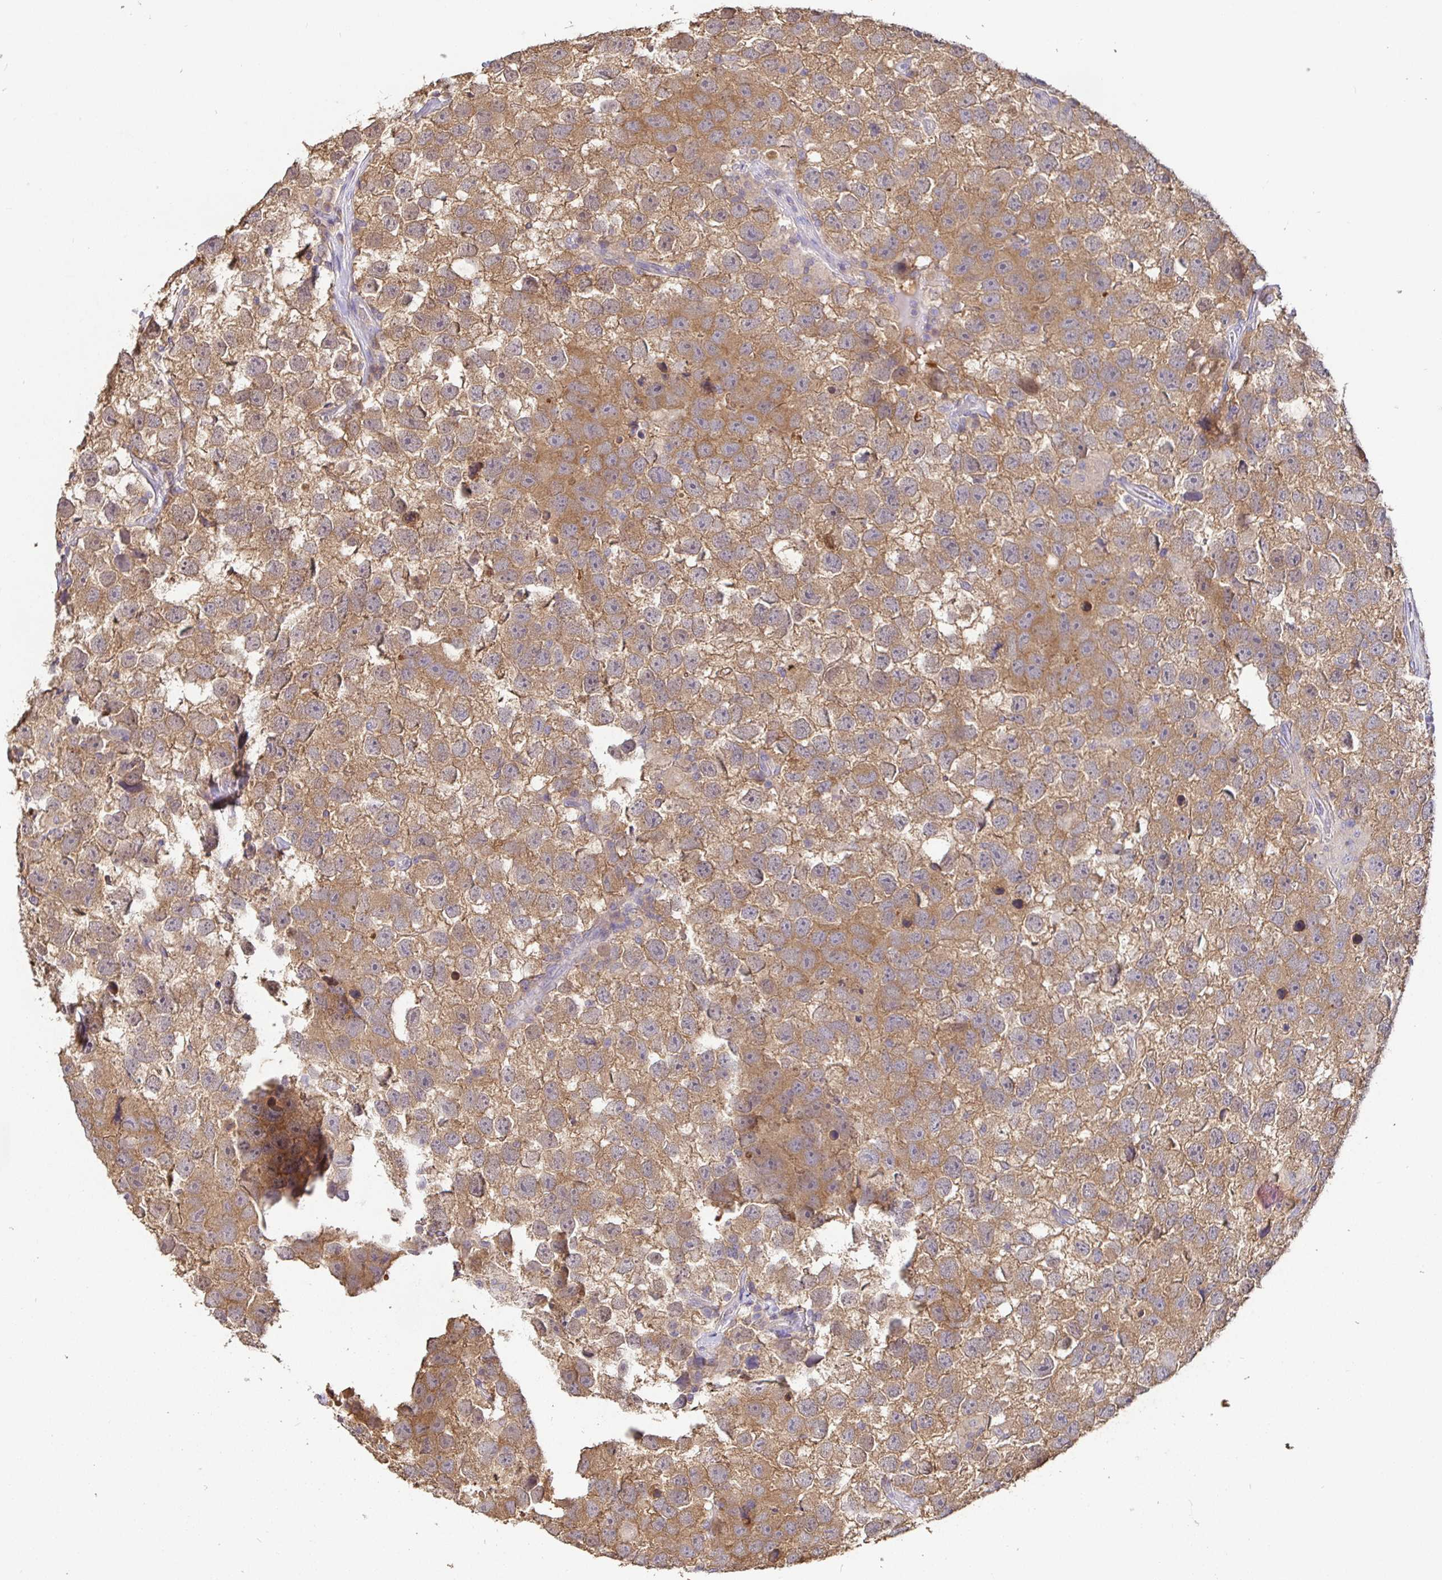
{"staining": {"intensity": "moderate", "quantity": ">75%", "location": "cytoplasmic/membranous"}, "tissue": "testis cancer", "cell_type": "Tumor cells", "image_type": "cancer", "snomed": [{"axis": "morphology", "description": "Seminoma, NOS"}, {"axis": "topography", "description": "Testis"}], "caption": "About >75% of tumor cells in human seminoma (testis) show moderate cytoplasmic/membranous protein positivity as visualized by brown immunohistochemical staining.", "gene": "SHISA4", "patient": {"sex": "male", "age": 26}}